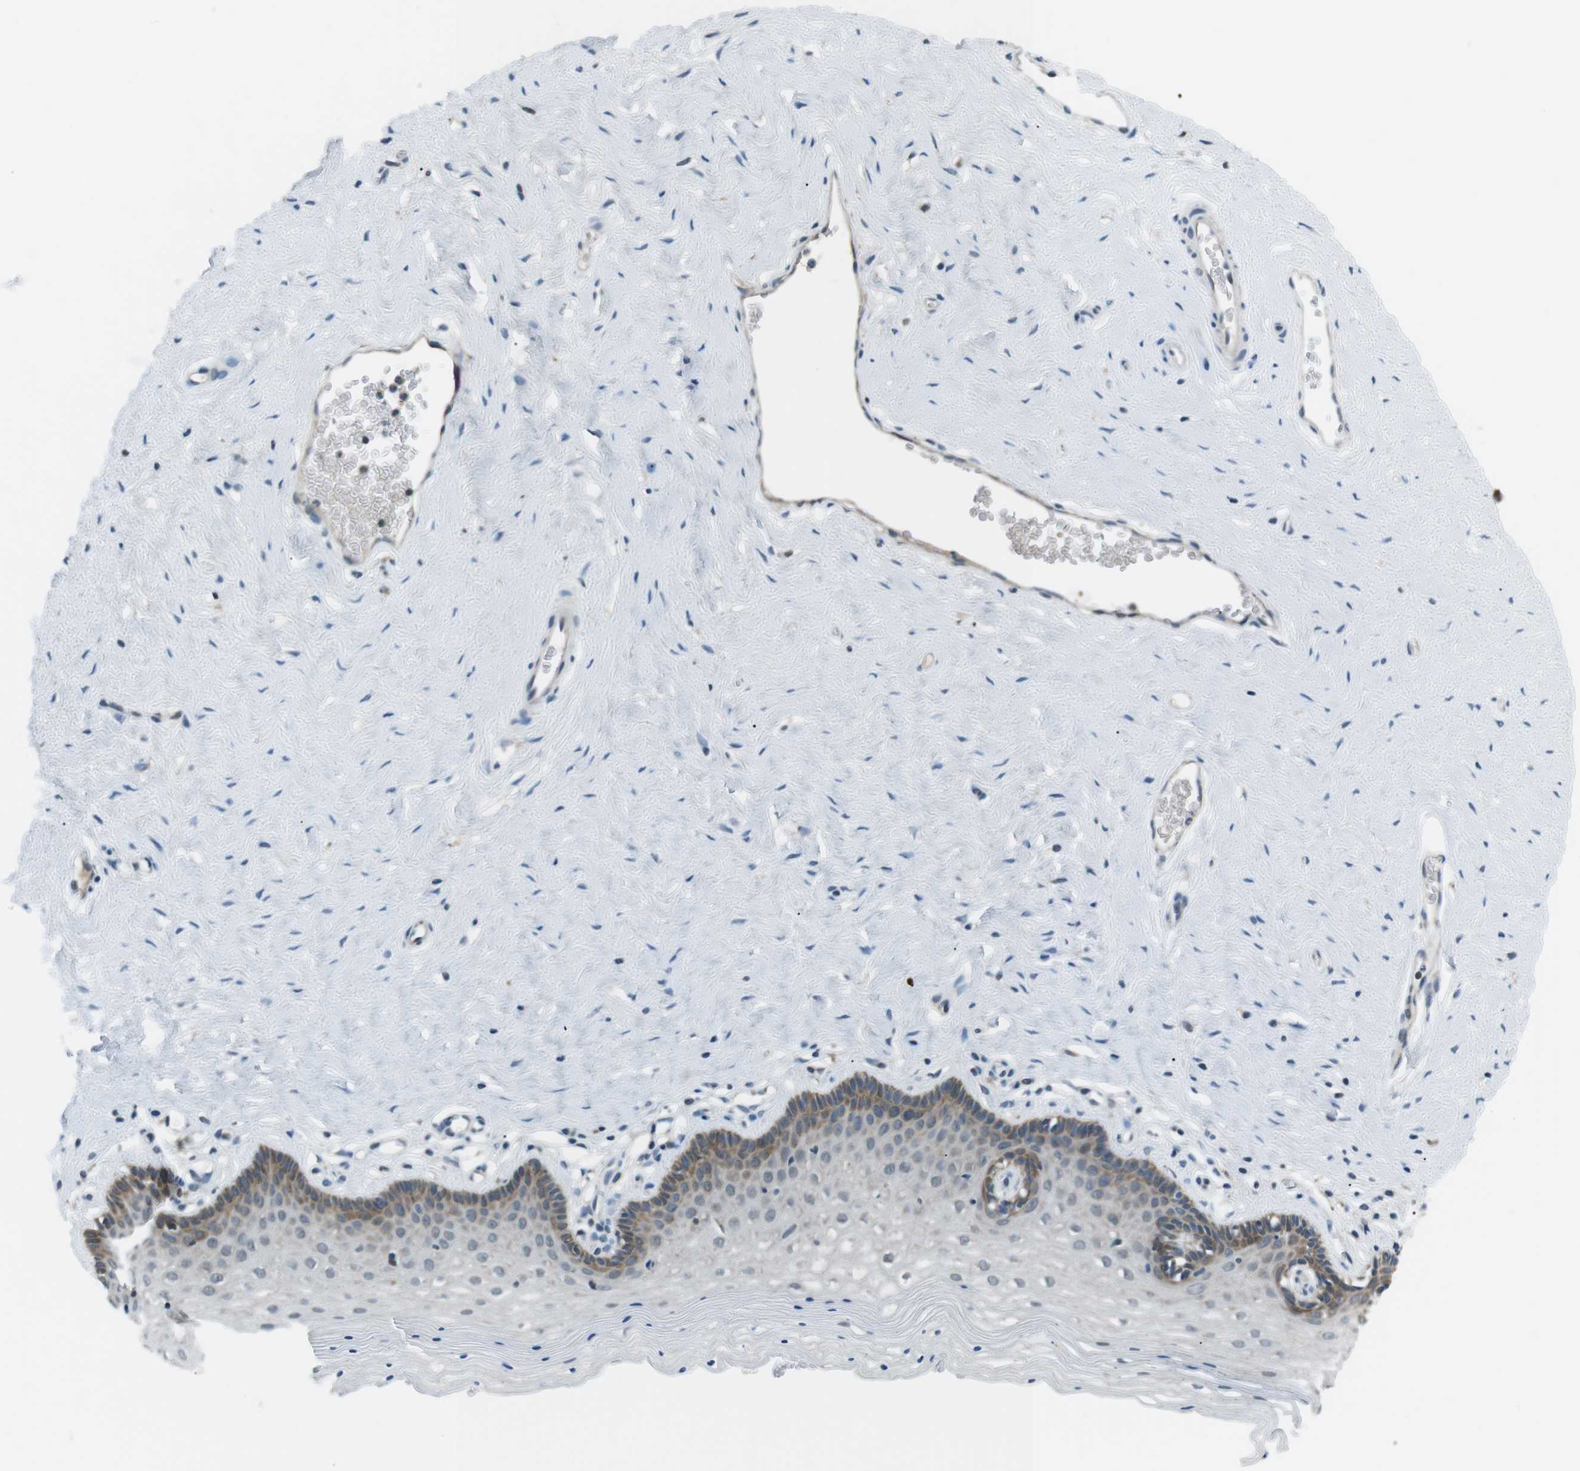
{"staining": {"intensity": "moderate", "quantity": "<25%", "location": "cytoplasmic/membranous"}, "tissue": "vagina", "cell_type": "Squamous epithelial cells", "image_type": "normal", "snomed": [{"axis": "morphology", "description": "Normal tissue, NOS"}, {"axis": "topography", "description": "Vagina"}], "caption": "This is a photomicrograph of immunohistochemistry (IHC) staining of normal vagina, which shows moderate staining in the cytoplasmic/membranous of squamous epithelial cells.", "gene": "FAM3B", "patient": {"sex": "female", "age": 32}}